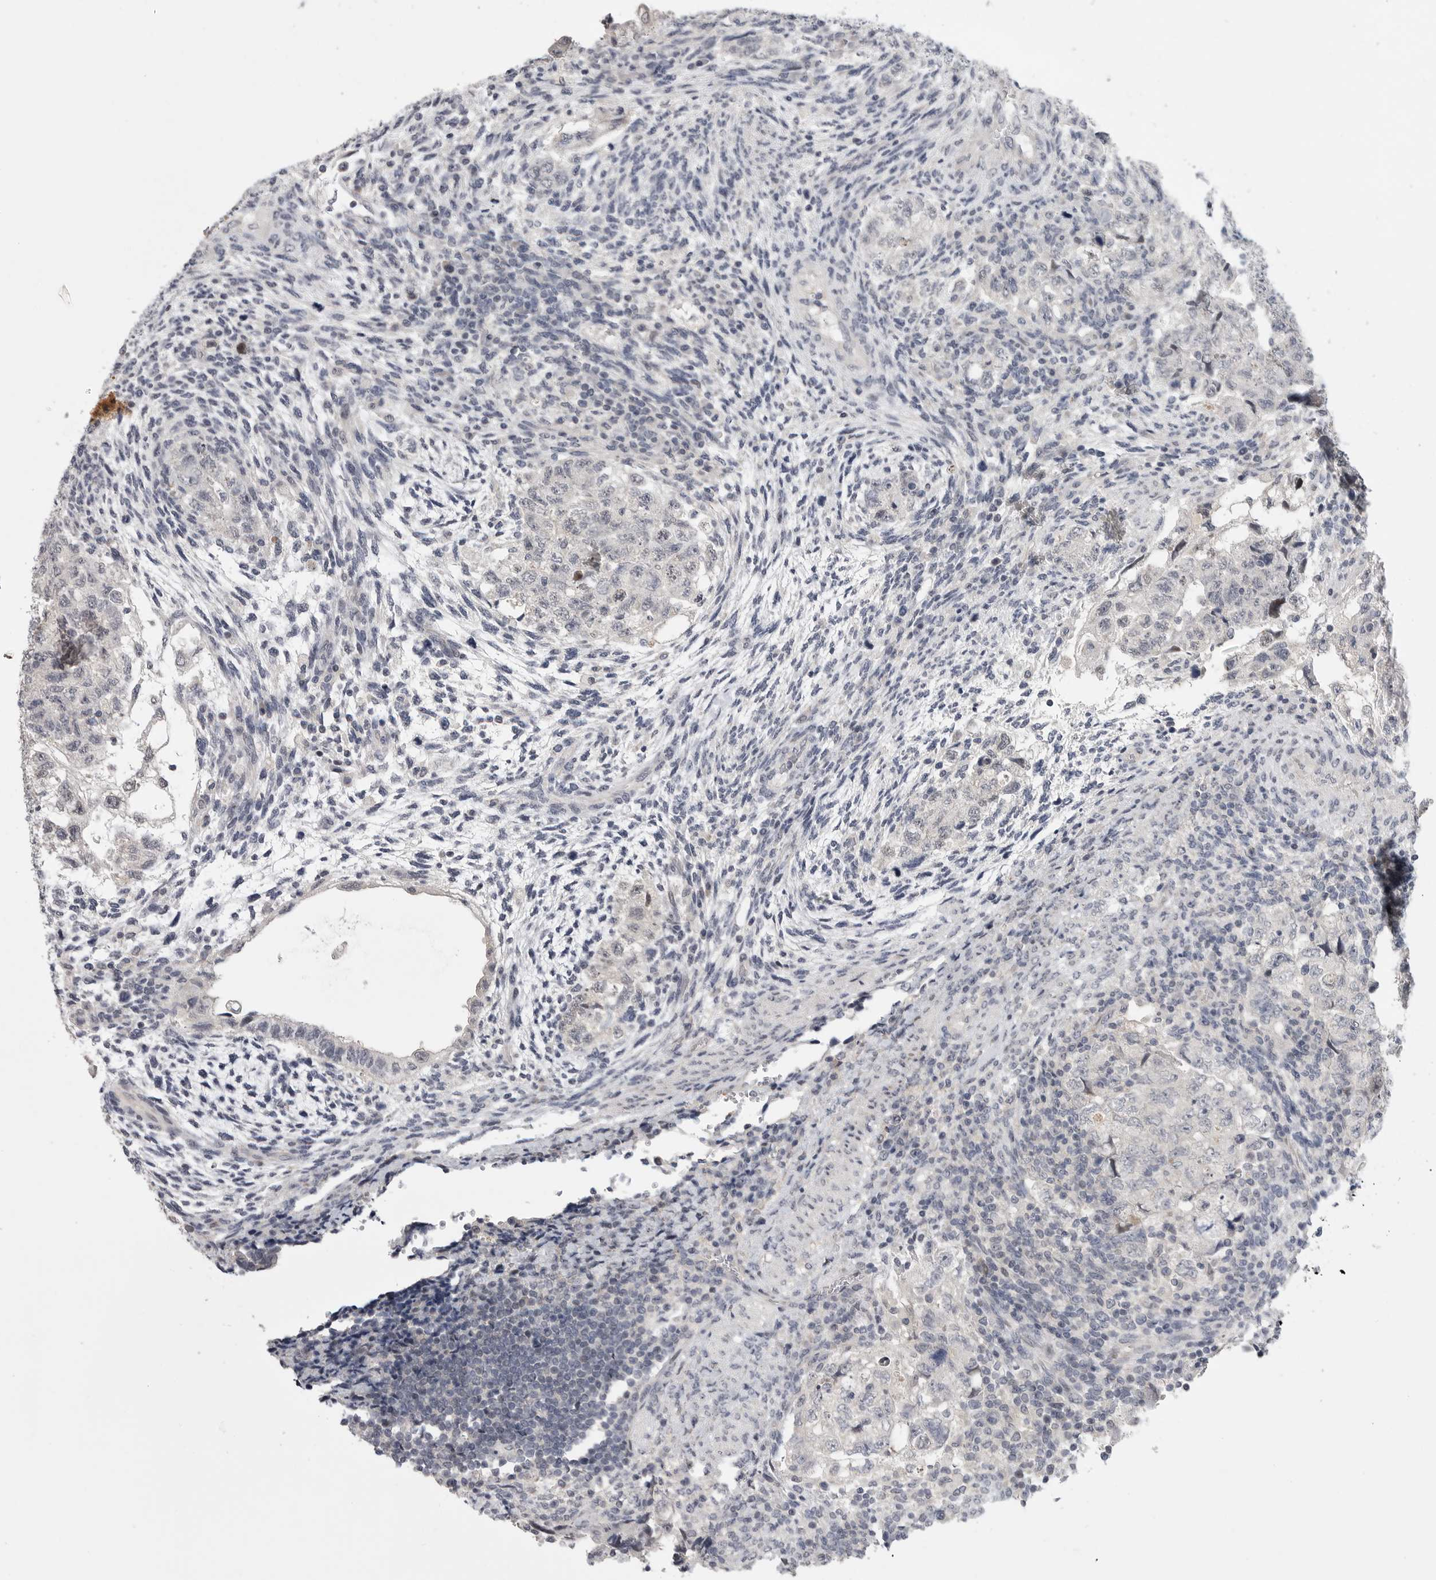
{"staining": {"intensity": "negative", "quantity": "none", "location": "none"}, "tissue": "testis cancer", "cell_type": "Tumor cells", "image_type": "cancer", "snomed": [{"axis": "morphology", "description": "Normal tissue, NOS"}, {"axis": "morphology", "description": "Carcinoma, Embryonal, NOS"}, {"axis": "topography", "description": "Testis"}], "caption": "The immunohistochemistry (IHC) image has no significant expression in tumor cells of testis cancer (embryonal carcinoma) tissue. The staining is performed using DAB (3,3'-diaminobenzidine) brown chromogen with nuclei counter-stained in using hematoxylin.", "gene": "FBXO43", "patient": {"sex": "male", "age": 36}}